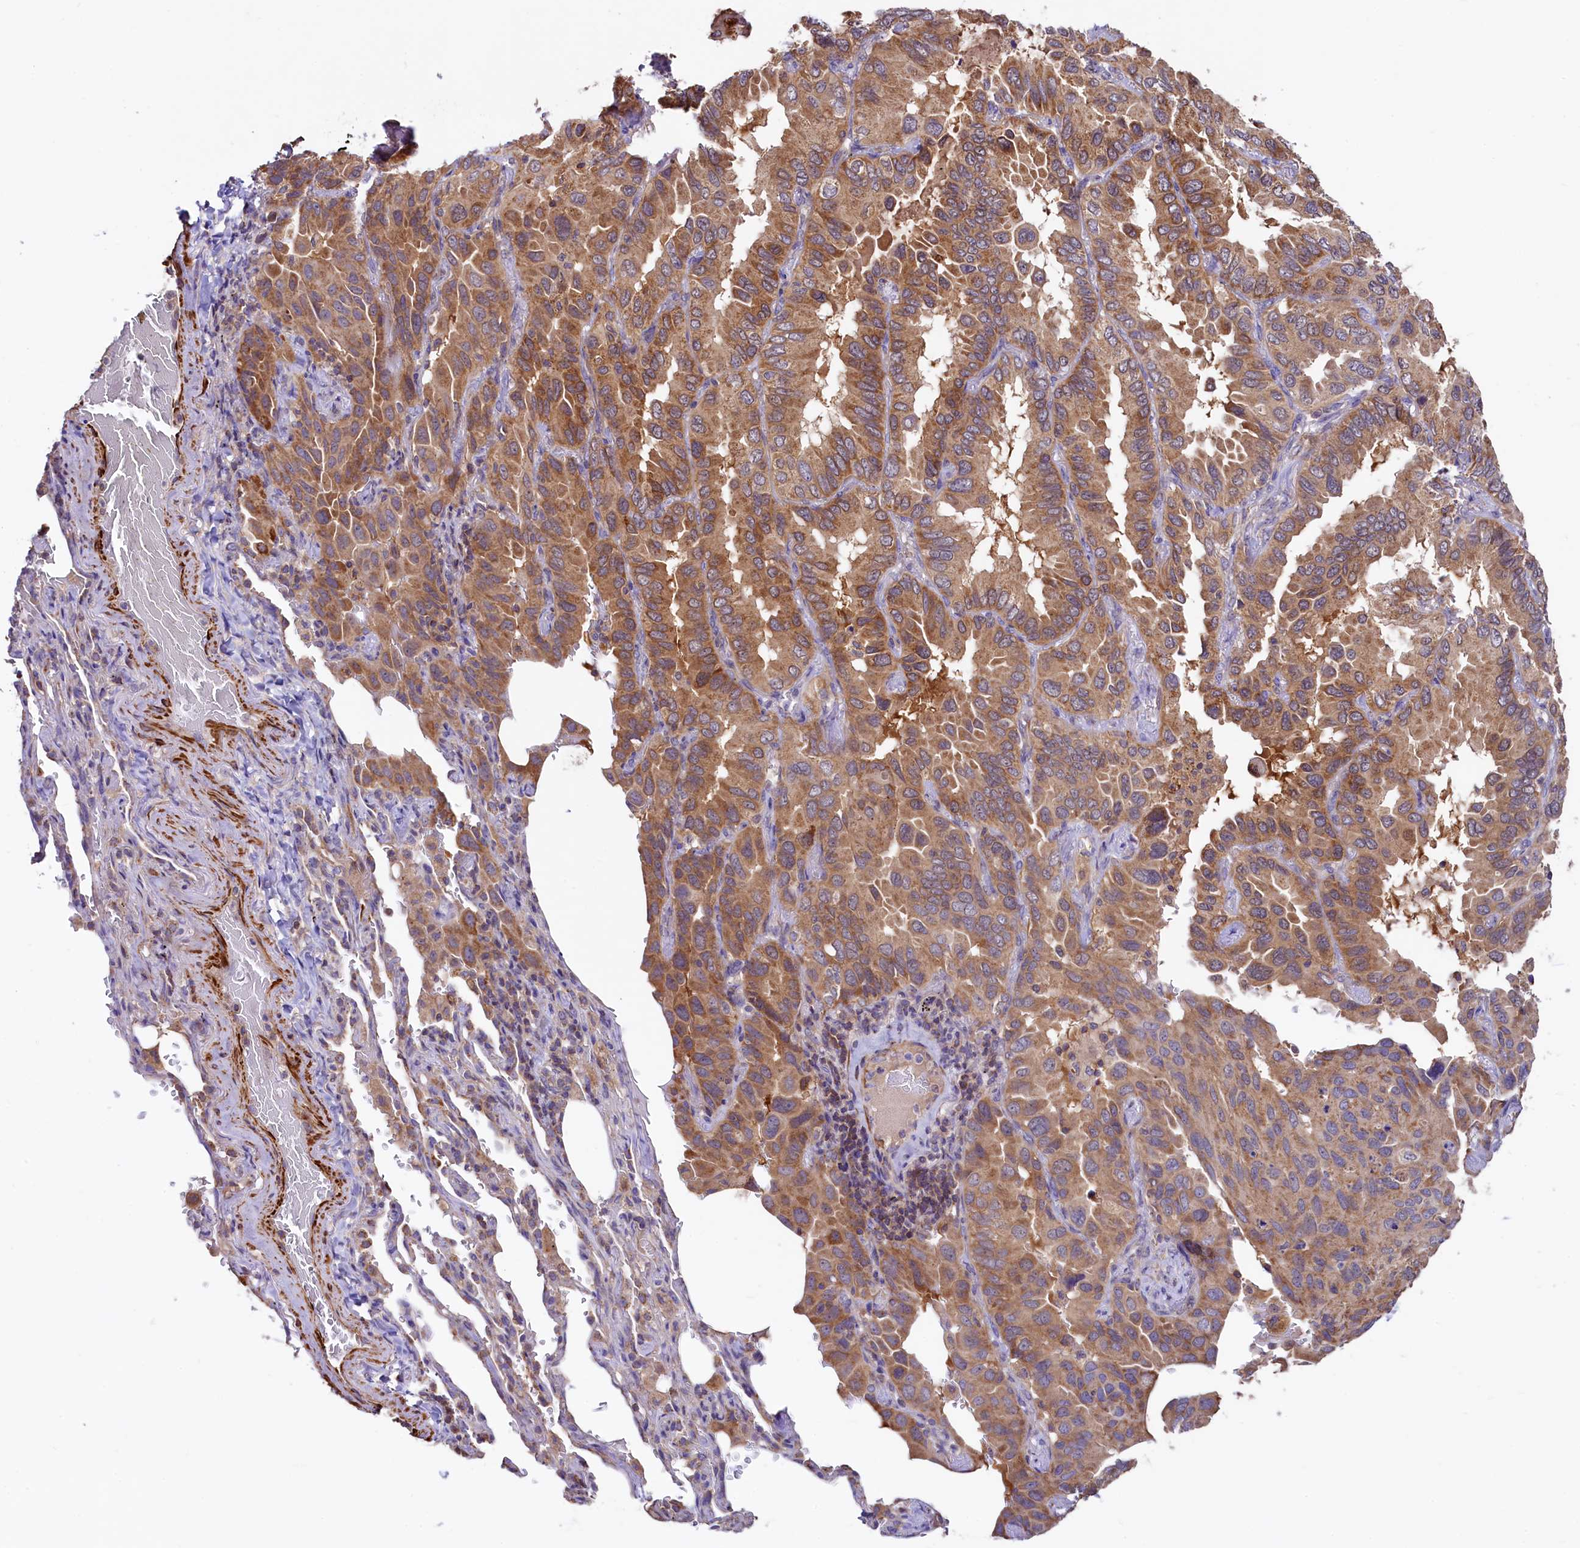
{"staining": {"intensity": "moderate", "quantity": ">75%", "location": "cytoplasmic/membranous"}, "tissue": "lung cancer", "cell_type": "Tumor cells", "image_type": "cancer", "snomed": [{"axis": "morphology", "description": "Adenocarcinoma, NOS"}, {"axis": "topography", "description": "Lung"}], "caption": "This image displays immunohistochemistry (IHC) staining of human lung adenocarcinoma, with medium moderate cytoplasmic/membranous staining in approximately >75% of tumor cells.", "gene": "CIAO3", "patient": {"sex": "male", "age": 64}}